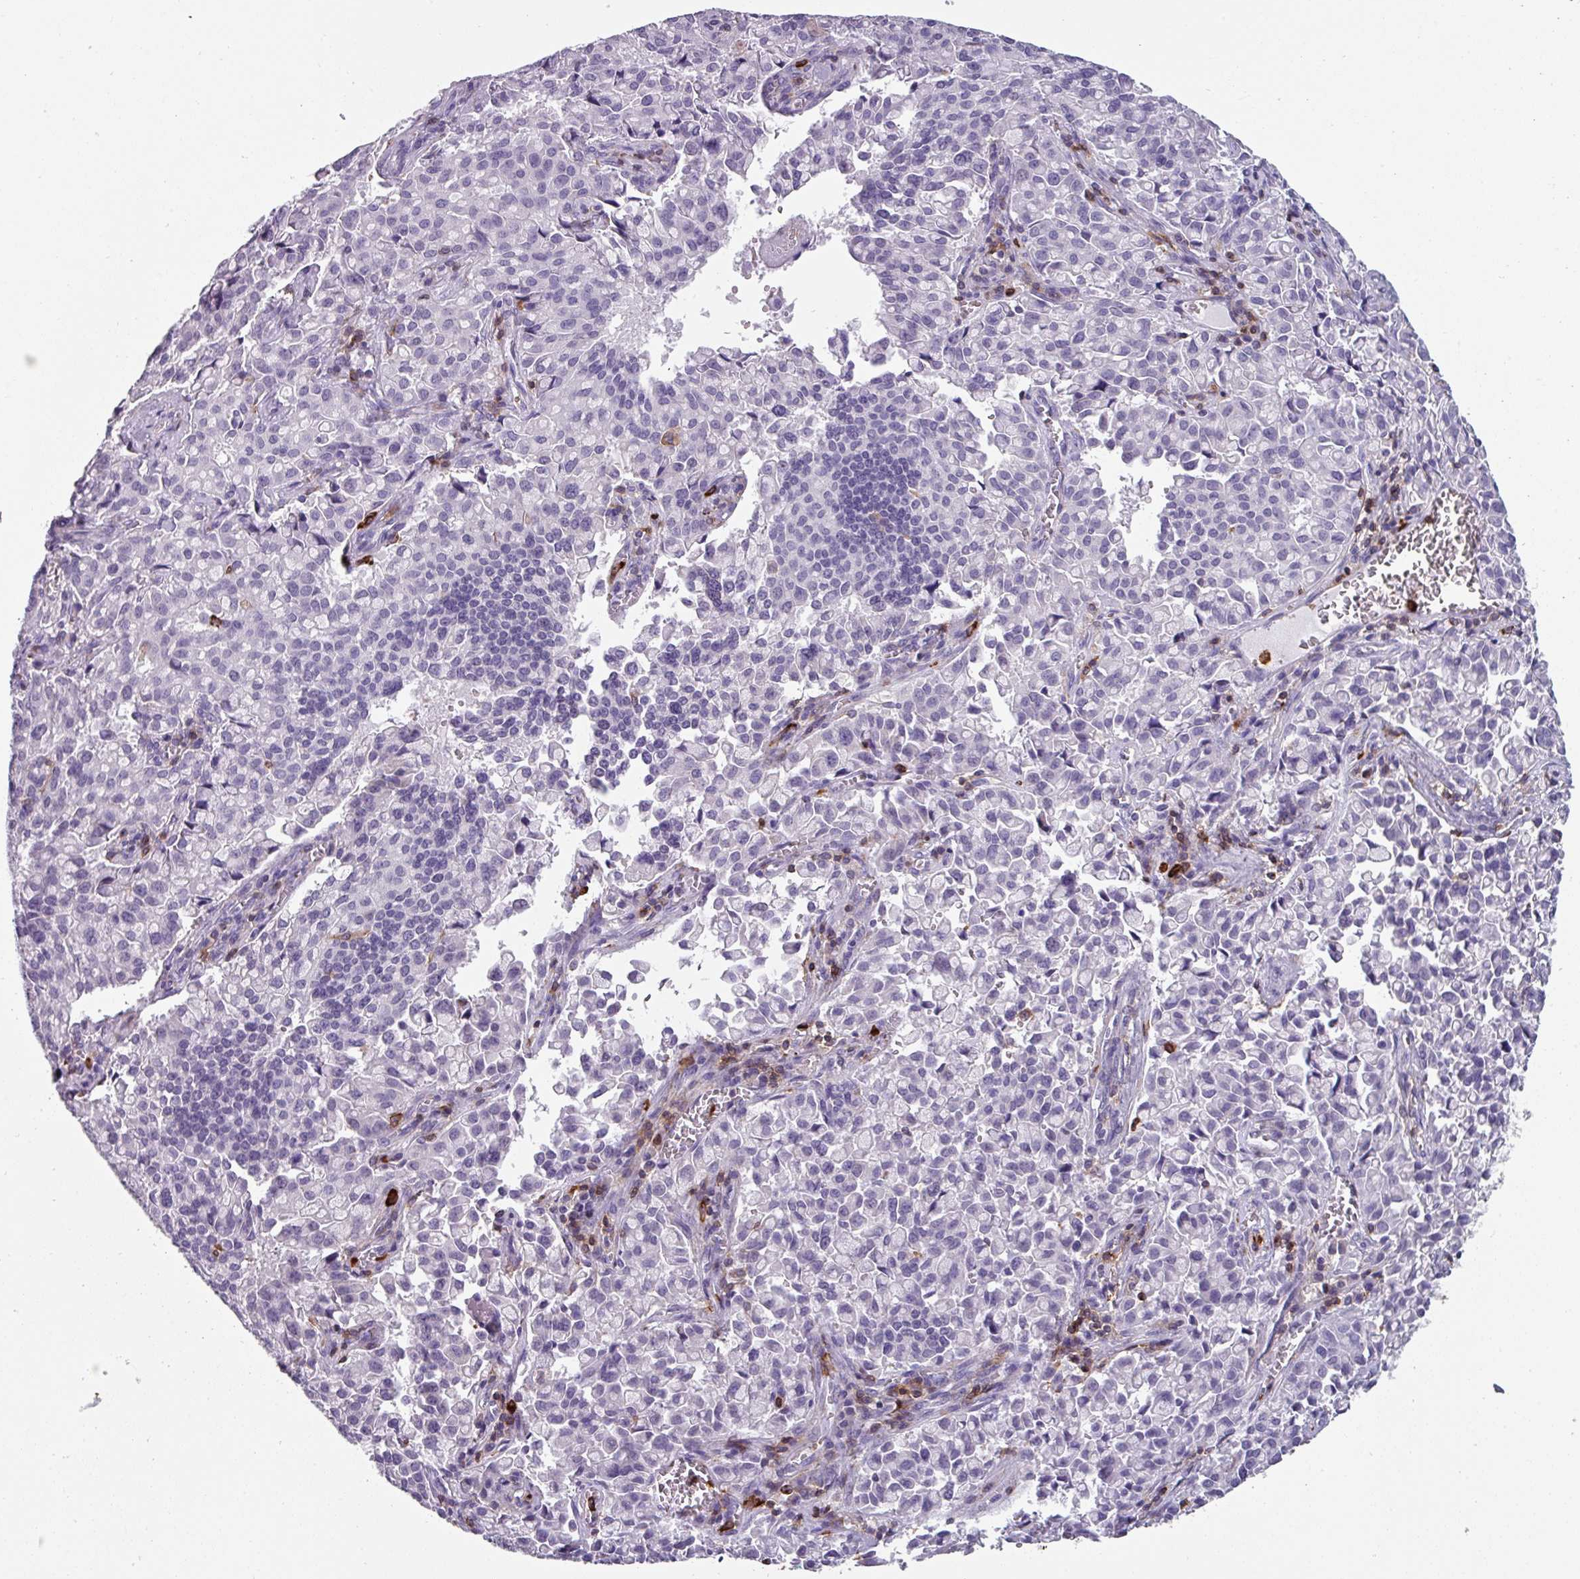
{"staining": {"intensity": "negative", "quantity": "none", "location": "none"}, "tissue": "pancreatic cancer", "cell_type": "Tumor cells", "image_type": "cancer", "snomed": [{"axis": "morphology", "description": "Adenocarcinoma, NOS"}, {"axis": "topography", "description": "Pancreas"}], "caption": "Pancreatic adenocarcinoma stained for a protein using immunohistochemistry exhibits no staining tumor cells.", "gene": "EXOSC5", "patient": {"sex": "male", "age": 65}}